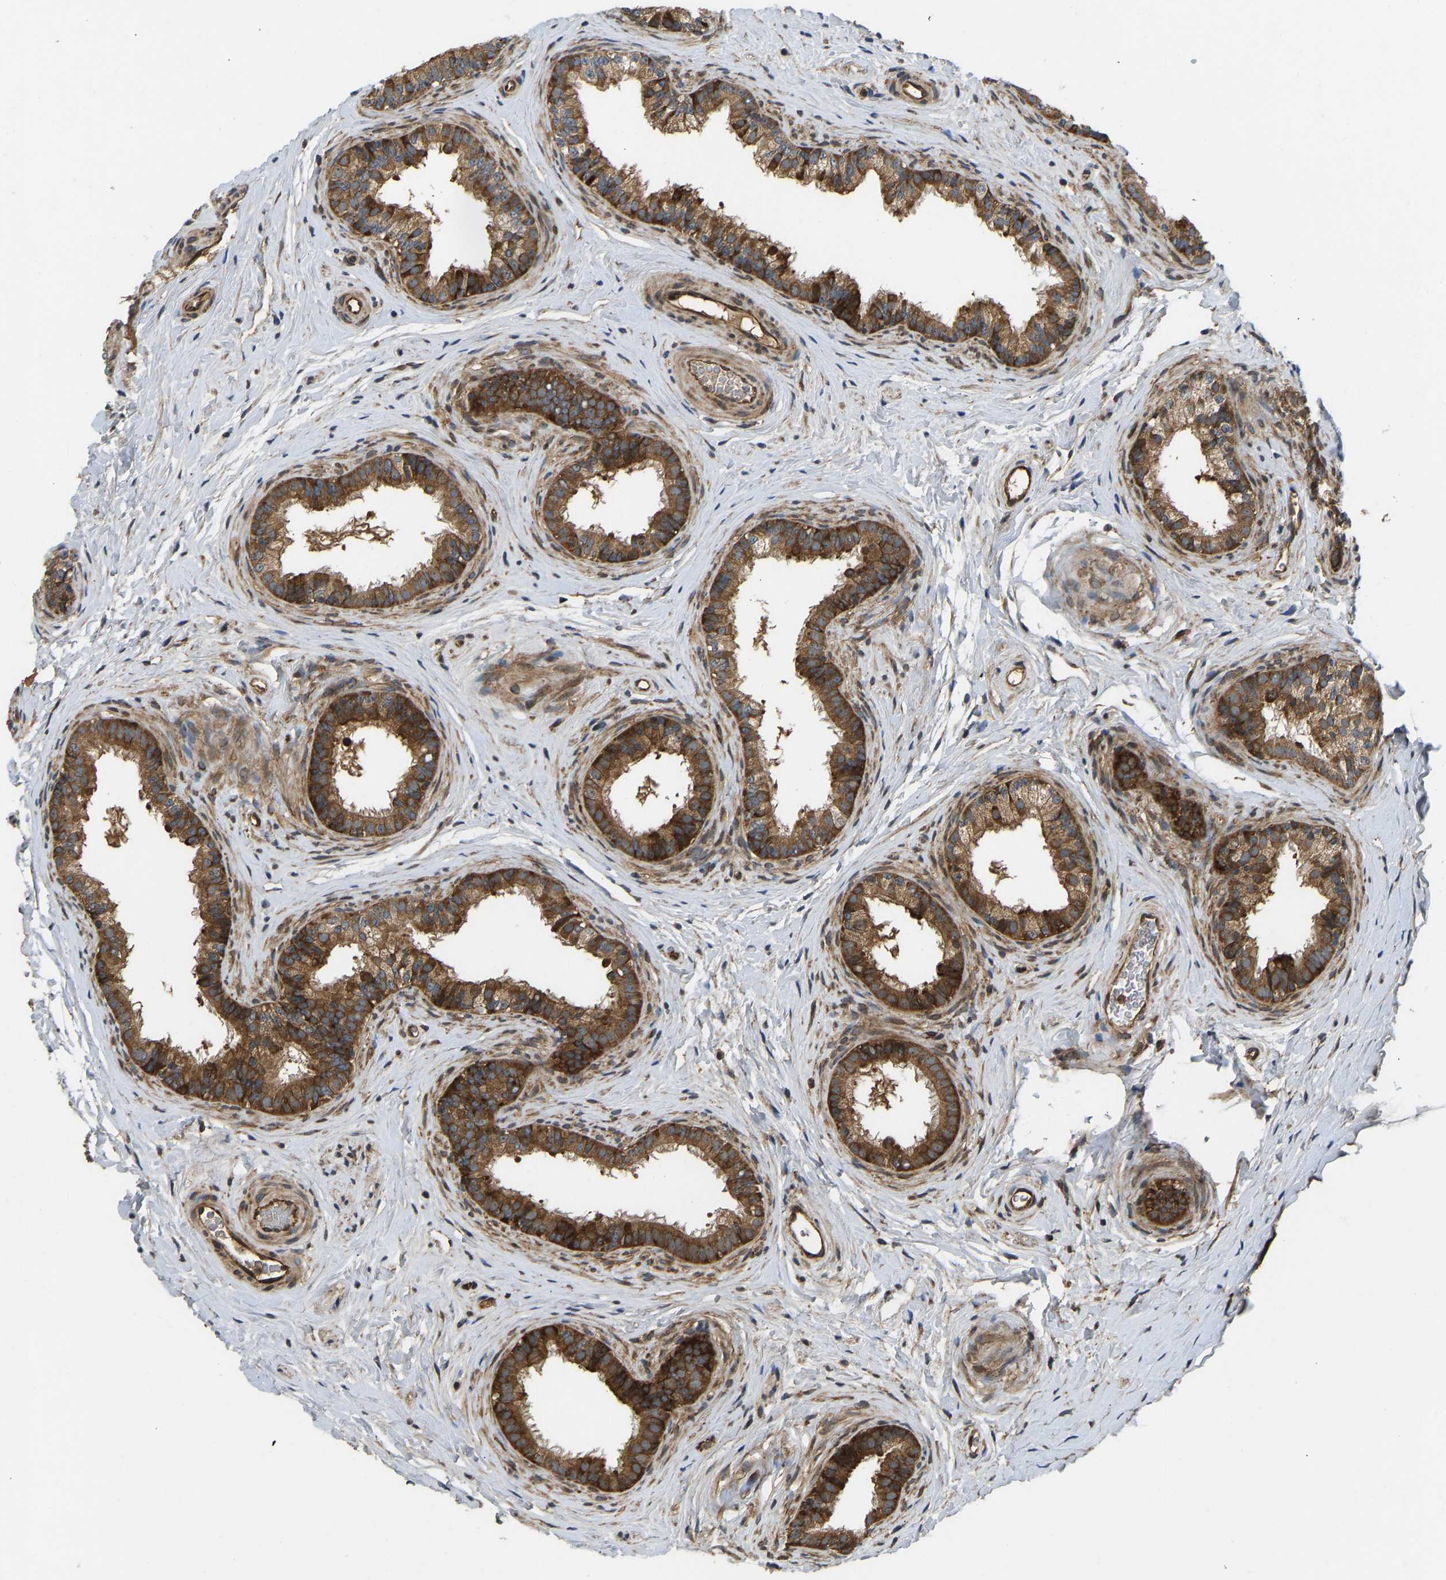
{"staining": {"intensity": "strong", "quantity": ">75%", "location": "cytoplasmic/membranous"}, "tissue": "epididymis", "cell_type": "Glandular cells", "image_type": "normal", "snomed": [{"axis": "morphology", "description": "Normal tissue, NOS"}, {"axis": "topography", "description": "Testis"}, {"axis": "topography", "description": "Epididymis"}], "caption": "IHC of benign human epididymis exhibits high levels of strong cytoplasmic/membranous staining in approximately >75% of glandular cells. The staining is performed using DAB brown chromogen to label protein expression. The nuclei are counter-stained blue using hematoxylin.", "gene": "RASGRF2", "patient": {"sex": "male", "age": 36}}